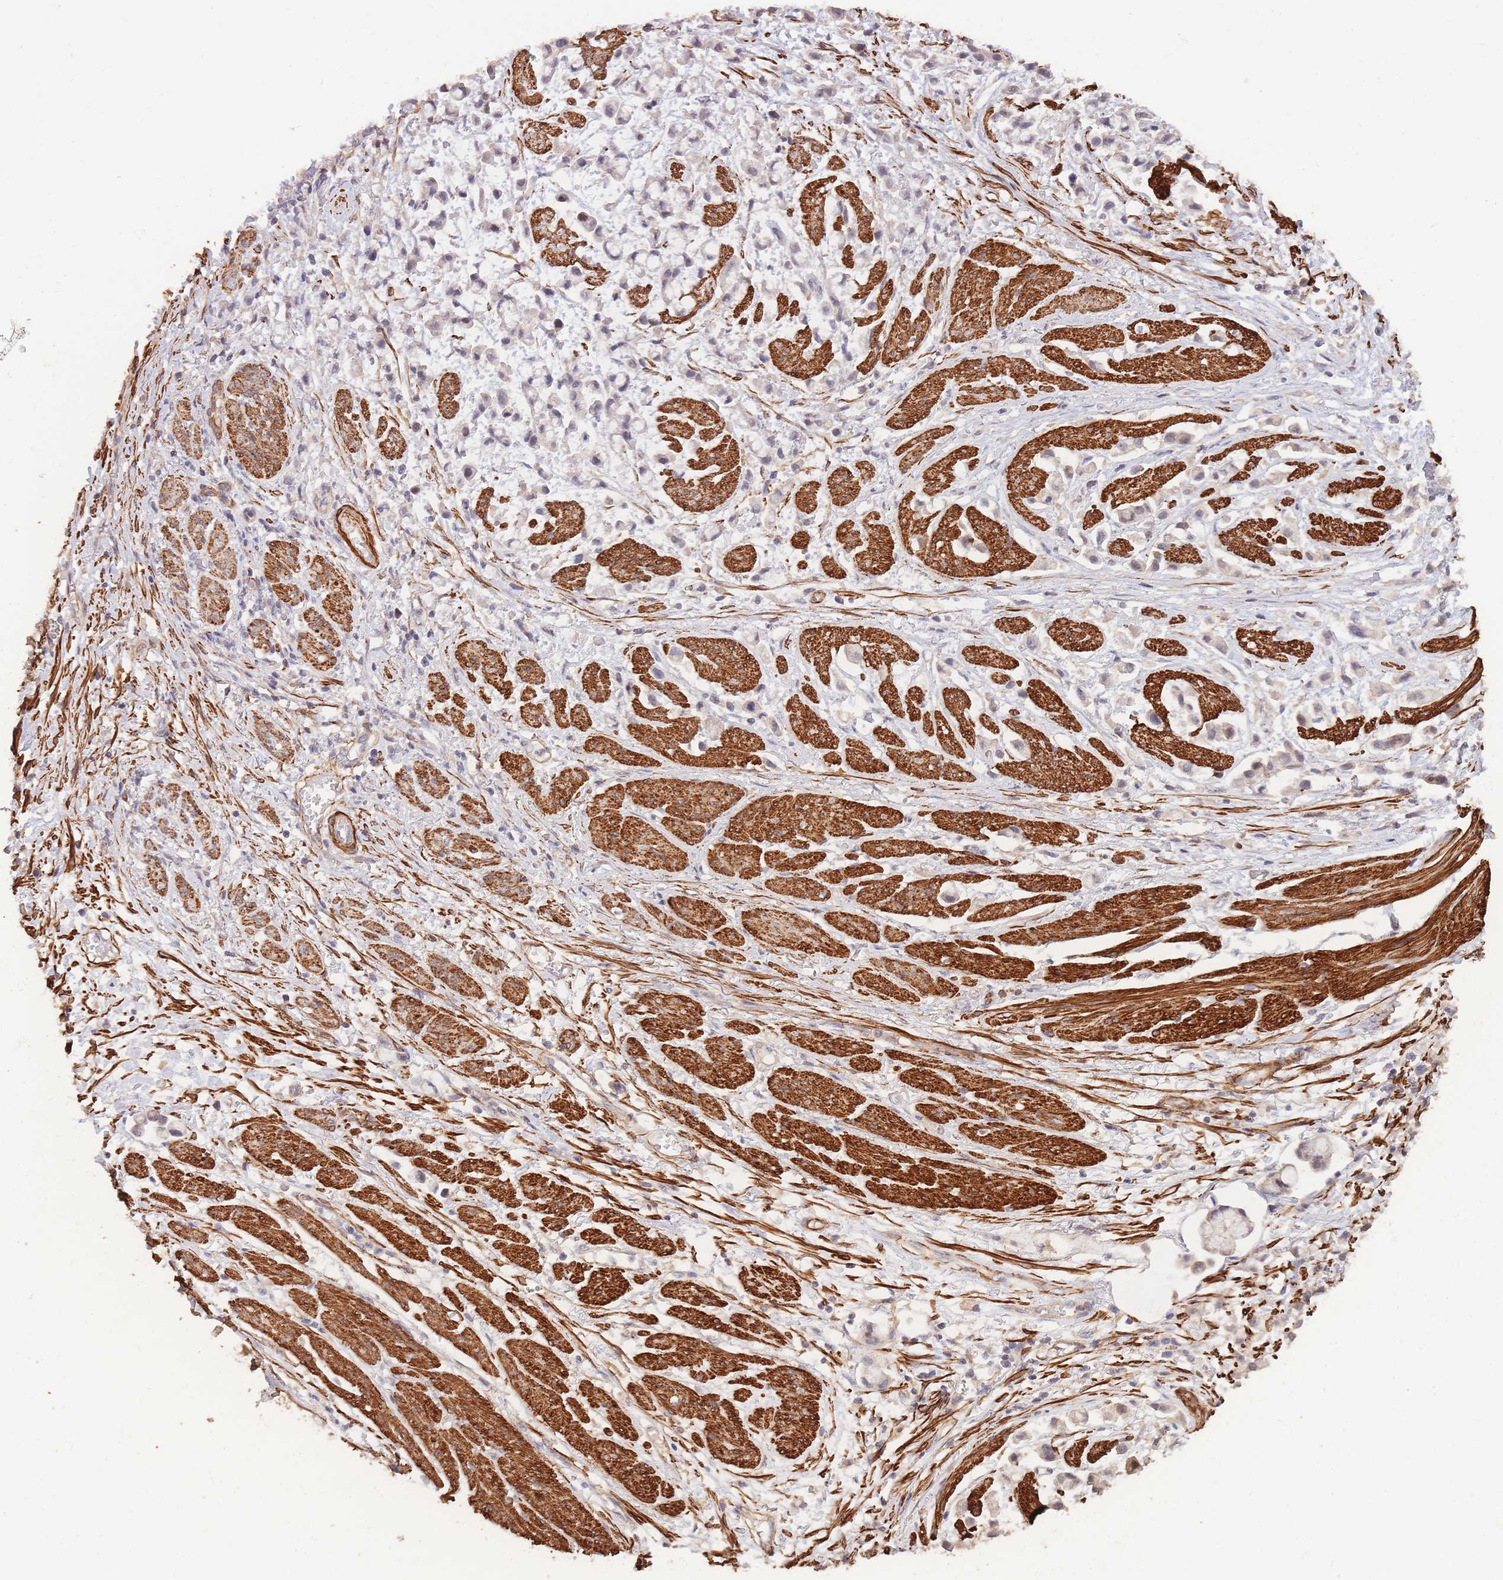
{"staining": {"intensity": "negative", "quantity": "none", "location": "none"}, "tissue": "stomach cancer", "cell_type": "Tumor cells", "image_type": "cancer", "snomed": [{"axis": "morphology", "description": "Adenocarcinoma, NOS"}, {"axis": "topography", "description": "Stomach"}], "caption": "IHC of stomach cancer (adenocarcinoma) displays no staining in tumor cells.", "gene": "NLRC4", "patient": {"sex": "female", "age": 81}}